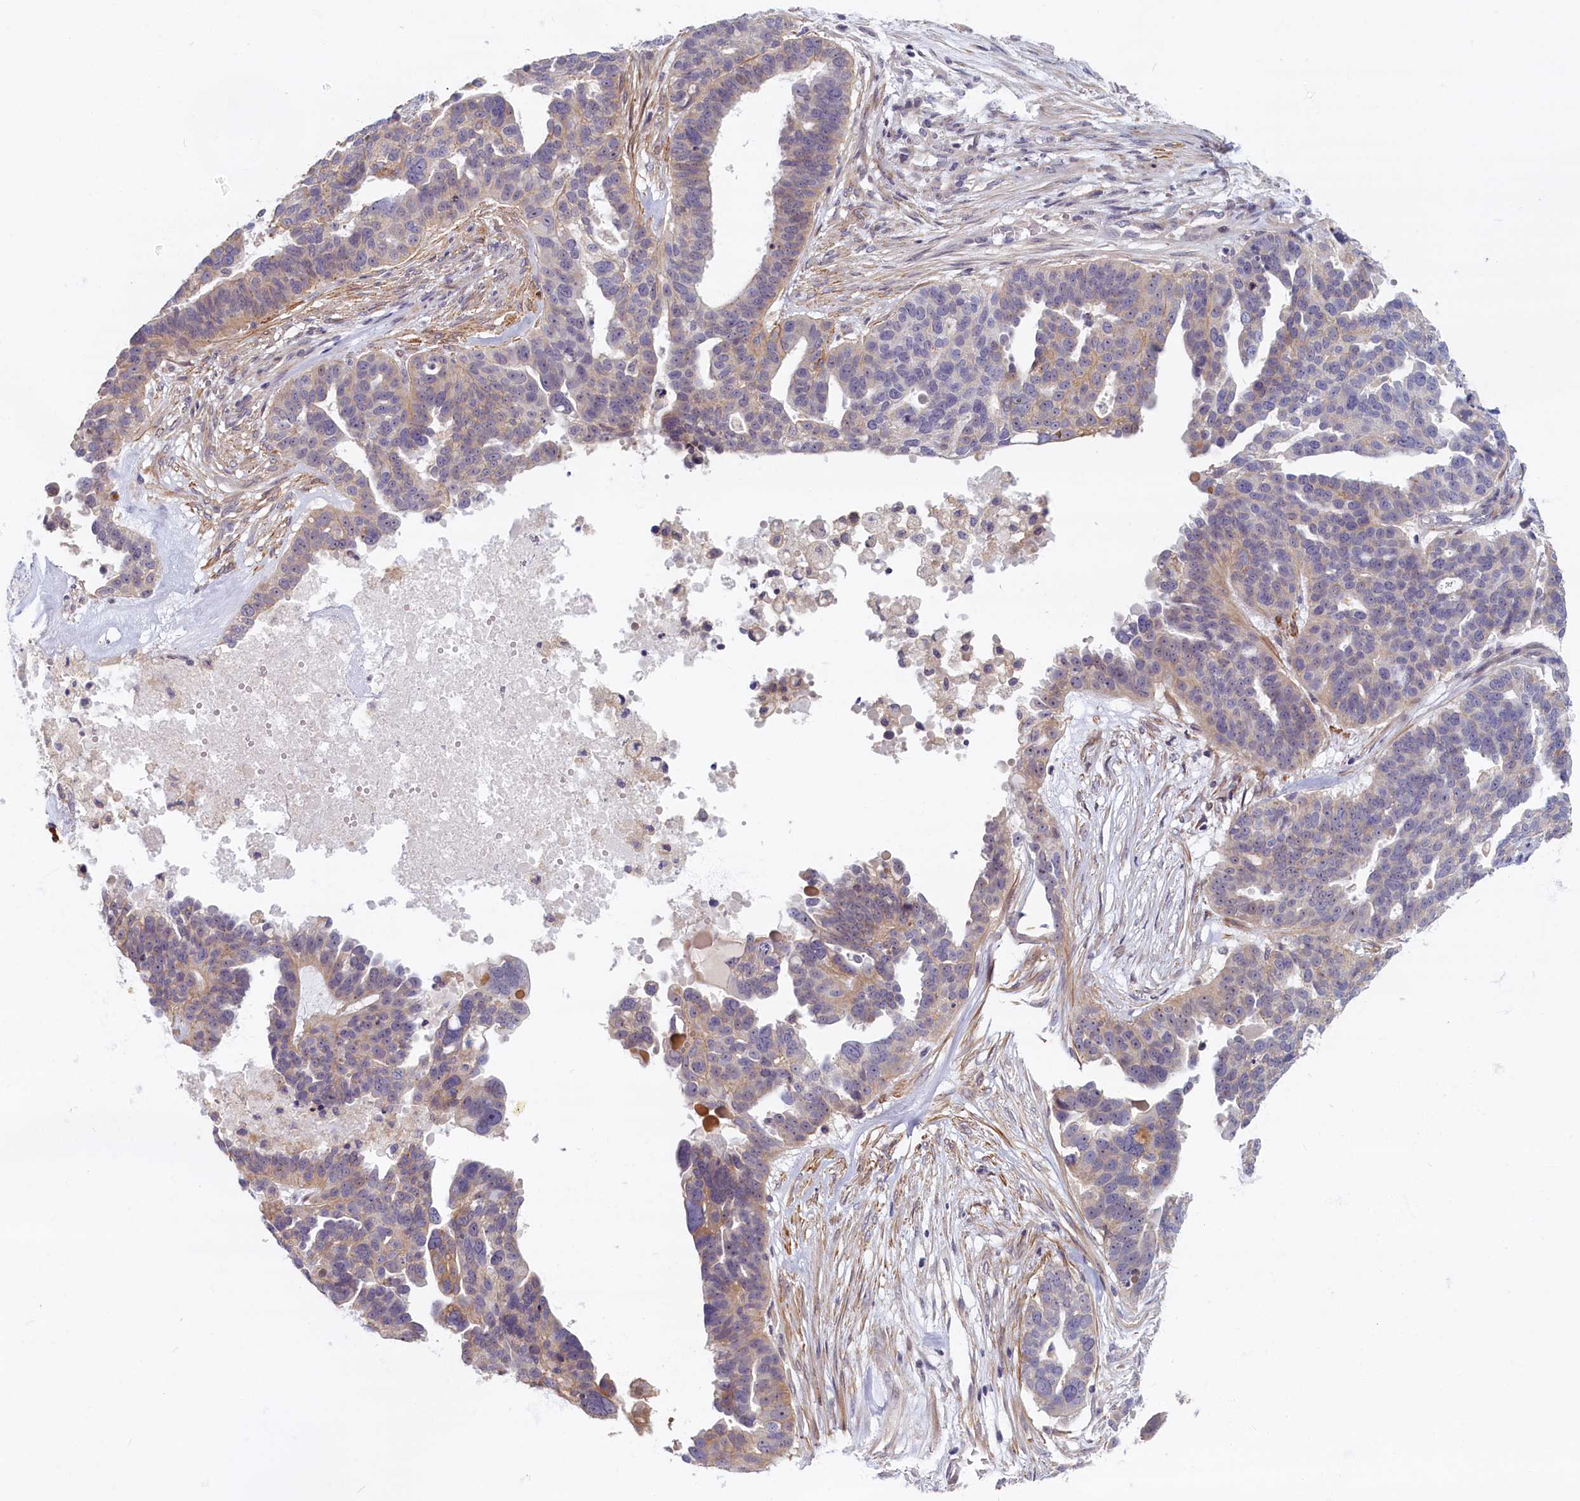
{"staining": {"intensity": "weak", "quantity": "25%-75%", "location": "cytoplasmic/membranous"}, "tissue": "ovarian cancer", "cell_type": "Tumor cells", "image_type": "cancer", "snomed": [{"axis": "morphology", "description": "Cystadenocarcinoma, serous, NOS"}, {"axis": "topography", "description": "Ovary"}], "caption": "The micrograph demonstrates a brown stain indicating the presence of a protein in the cytoplasmic/membranous of tumor cells in ovarian cancer (serous cystadenocarcinoma).", "gene": "TRPM4", "patient": {"sex": "female", "age": 59}}